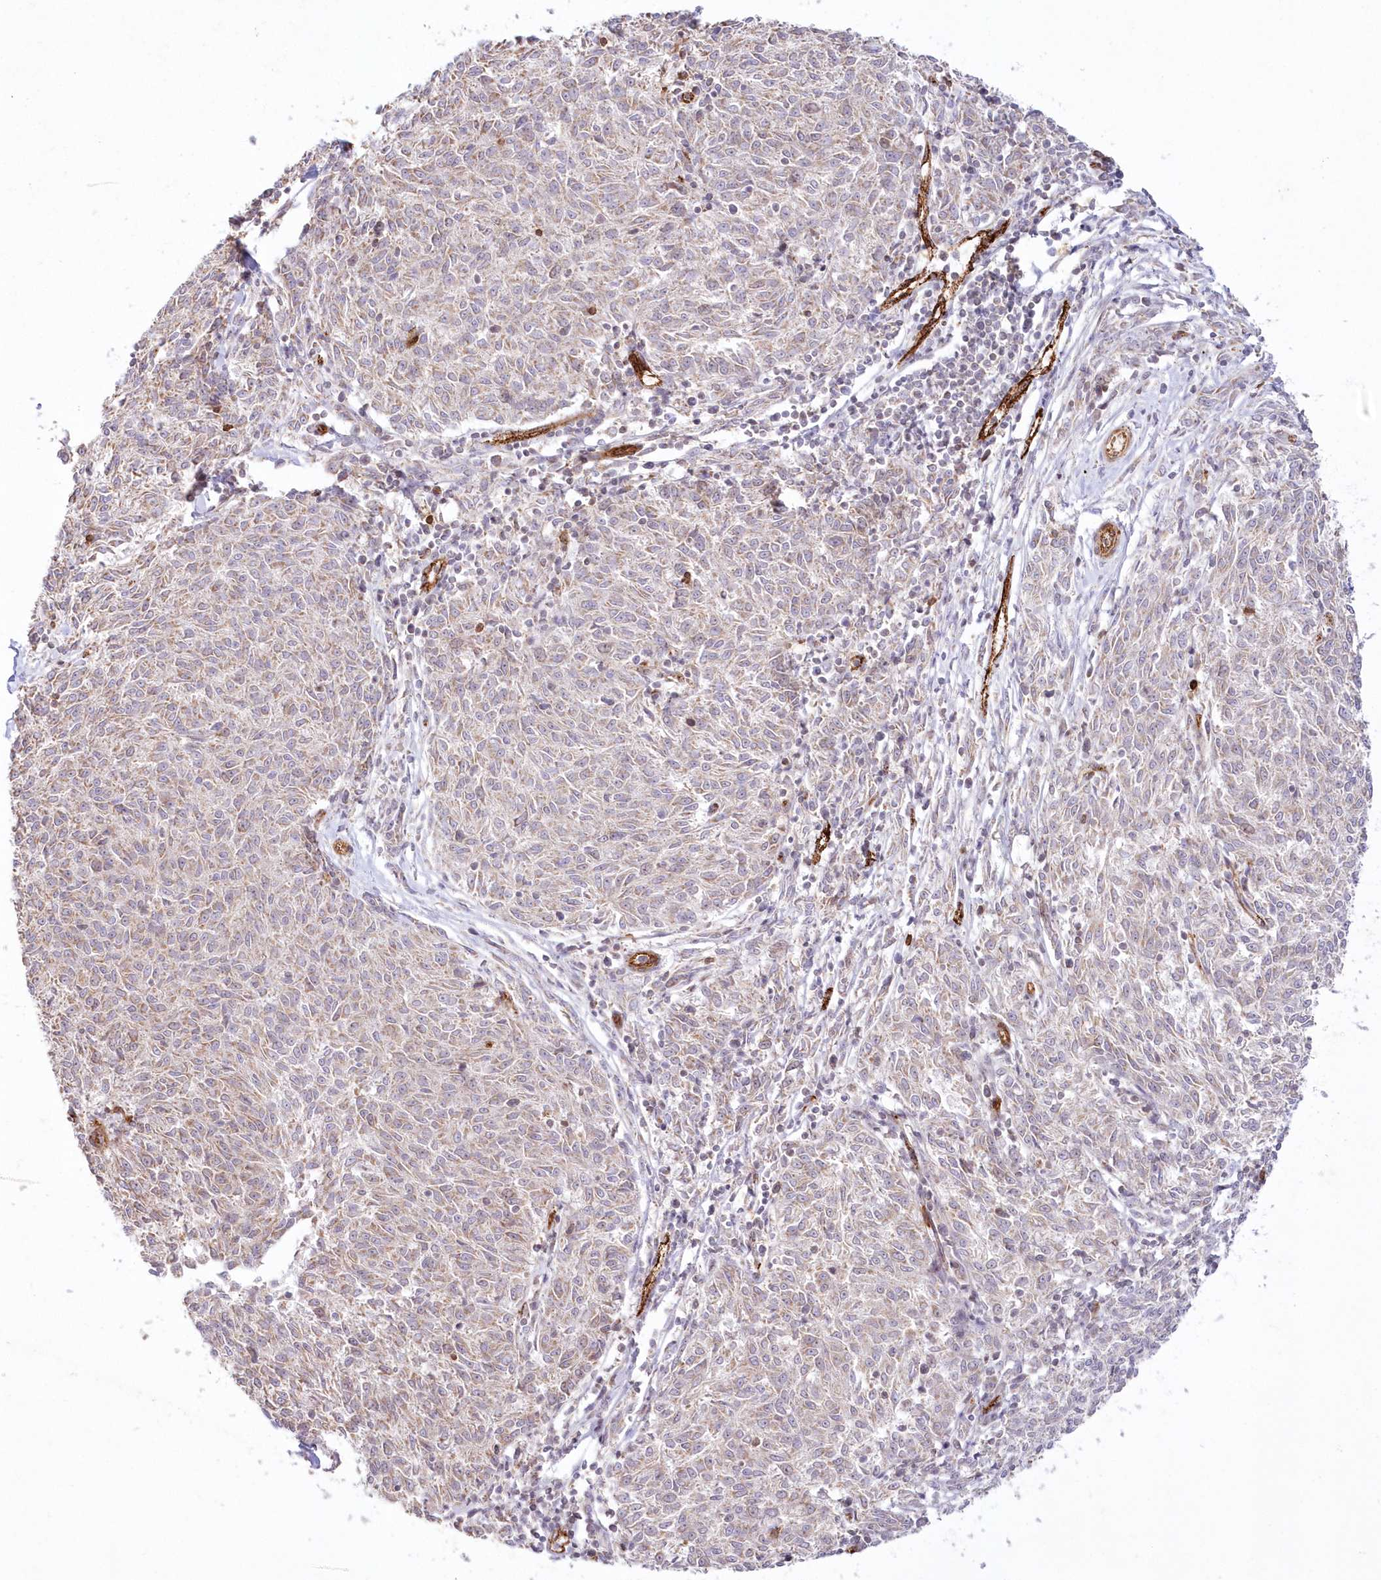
{"staining": {"intensity": "weak", "quantity": "<25%", "location": "cytoplasmic/membranous"}, "tissue": "melanoma", "cell_type": "Tumor cells", "image_type": "cancer", "snomed": [{"axis": "morphology", "description": "Malignant melanoma, NOS"}, {"axis": "topography", "description": "Skin"}], "caption": "High power microscopy histopathology image of an immunohistochemistry (IHC) photomicrograph of melanoma, revealing no significant positivity in tumor cells. Brightfield microscopy of immunohistochemistry stained with DAB (brown) and hematoxylin (blue), captured at high magnification.", "gene": "AFAP1L2", "patient": {"sex": "female", "age": 72}}